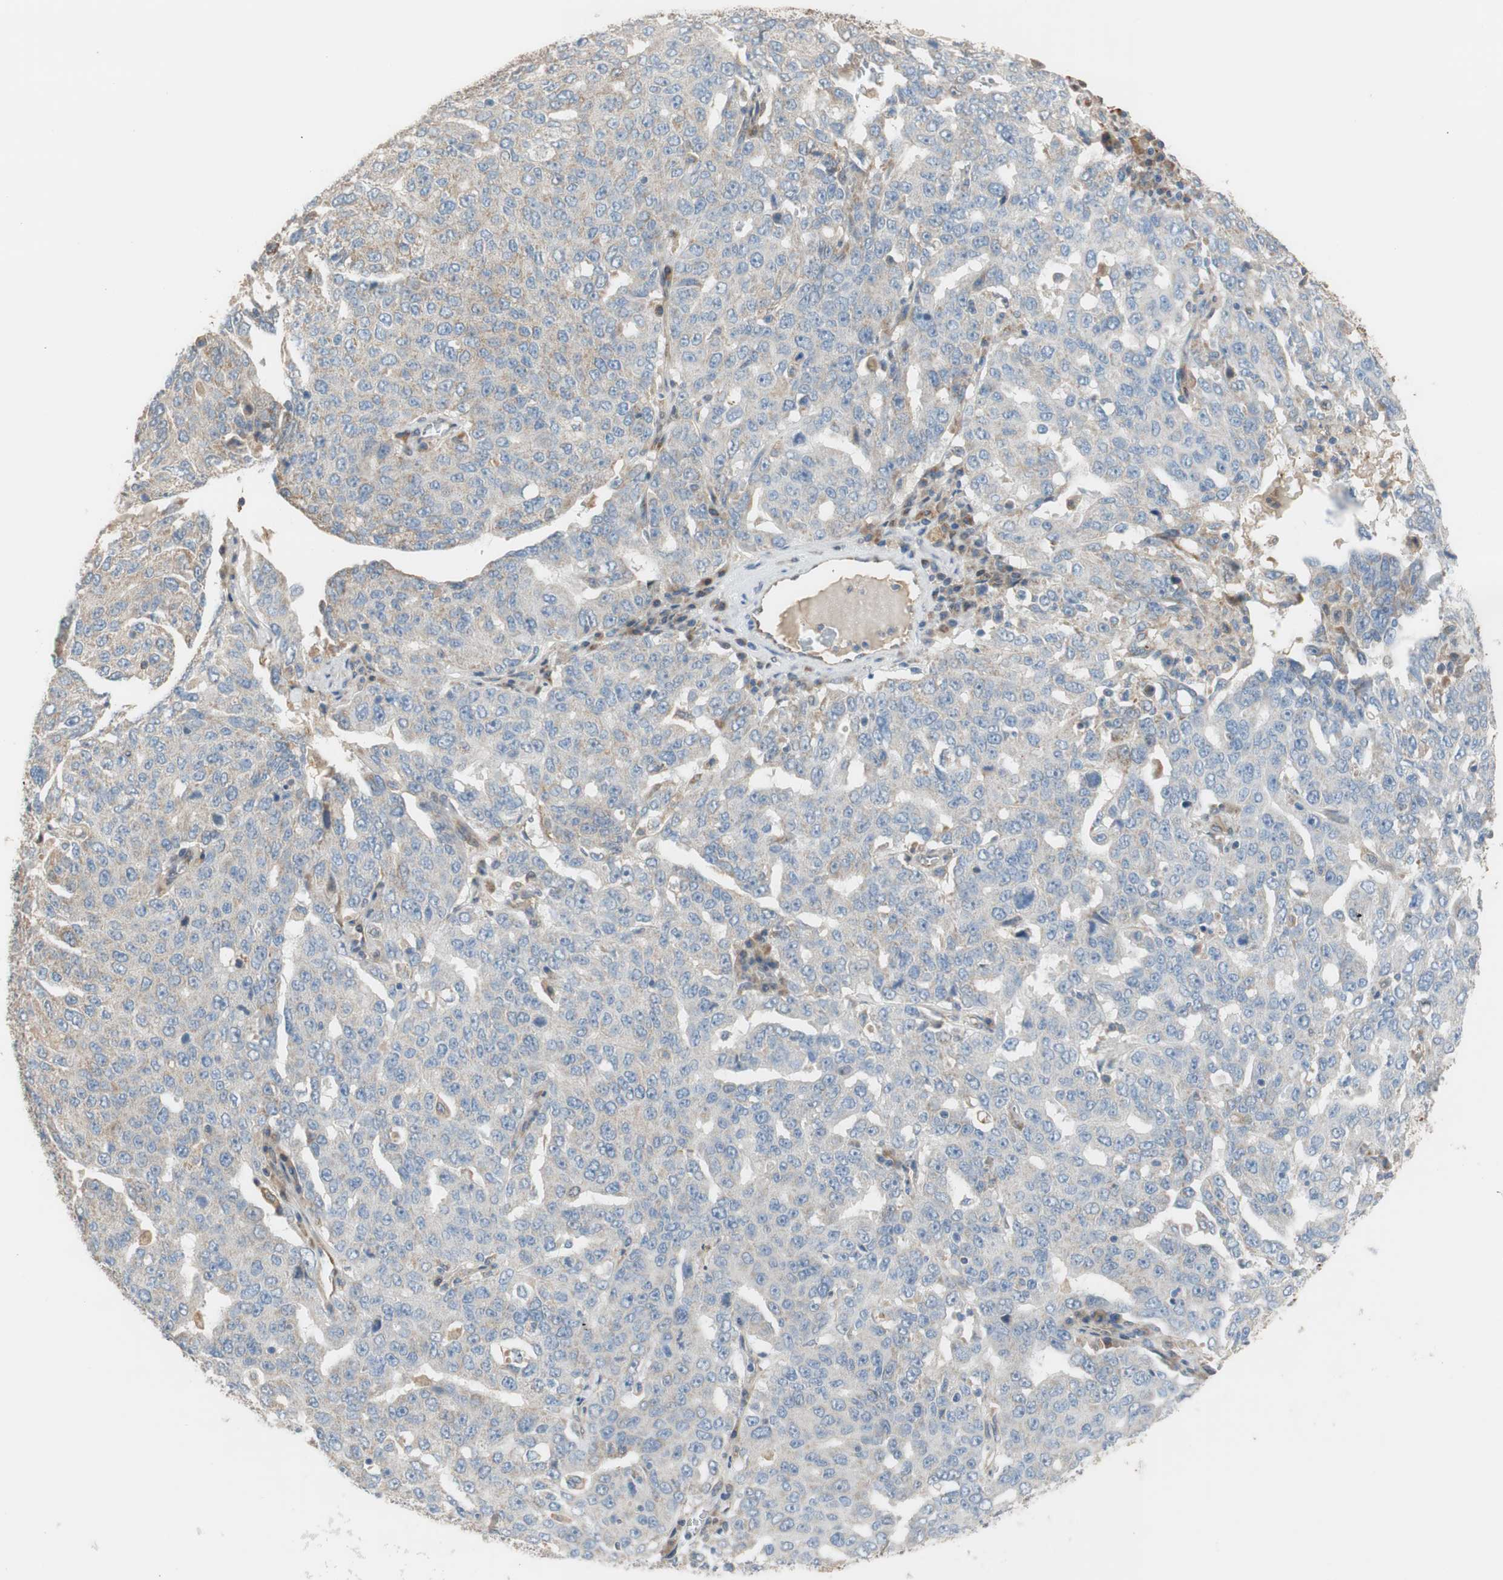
{"staining": {"intensity": "weak", "quantity": ">75%", "location": "cytoplasmic/membranous"}, "tissue": "ovarian cancer", "cell_type": "Tumor cells", "image_type": "cancer", "snomed": [{"axis": "morphology", "description": "Carcinoma, endometroid"}, {"axis": "topography", "description": "Ovary"}], "caption": "Protein staining of ovarian cancer (endometroid carcinoma) tissue shows weak cytoplasmic/membranous positivity in about >75% of tumor cells. The protein of interest is stained brown, and the nuclei are stained in blue (DAB IHC with brightfield microscopy, high magnification).", "gene": "ALDH1A2", "patient": {"sex": "female", "age": 62}}